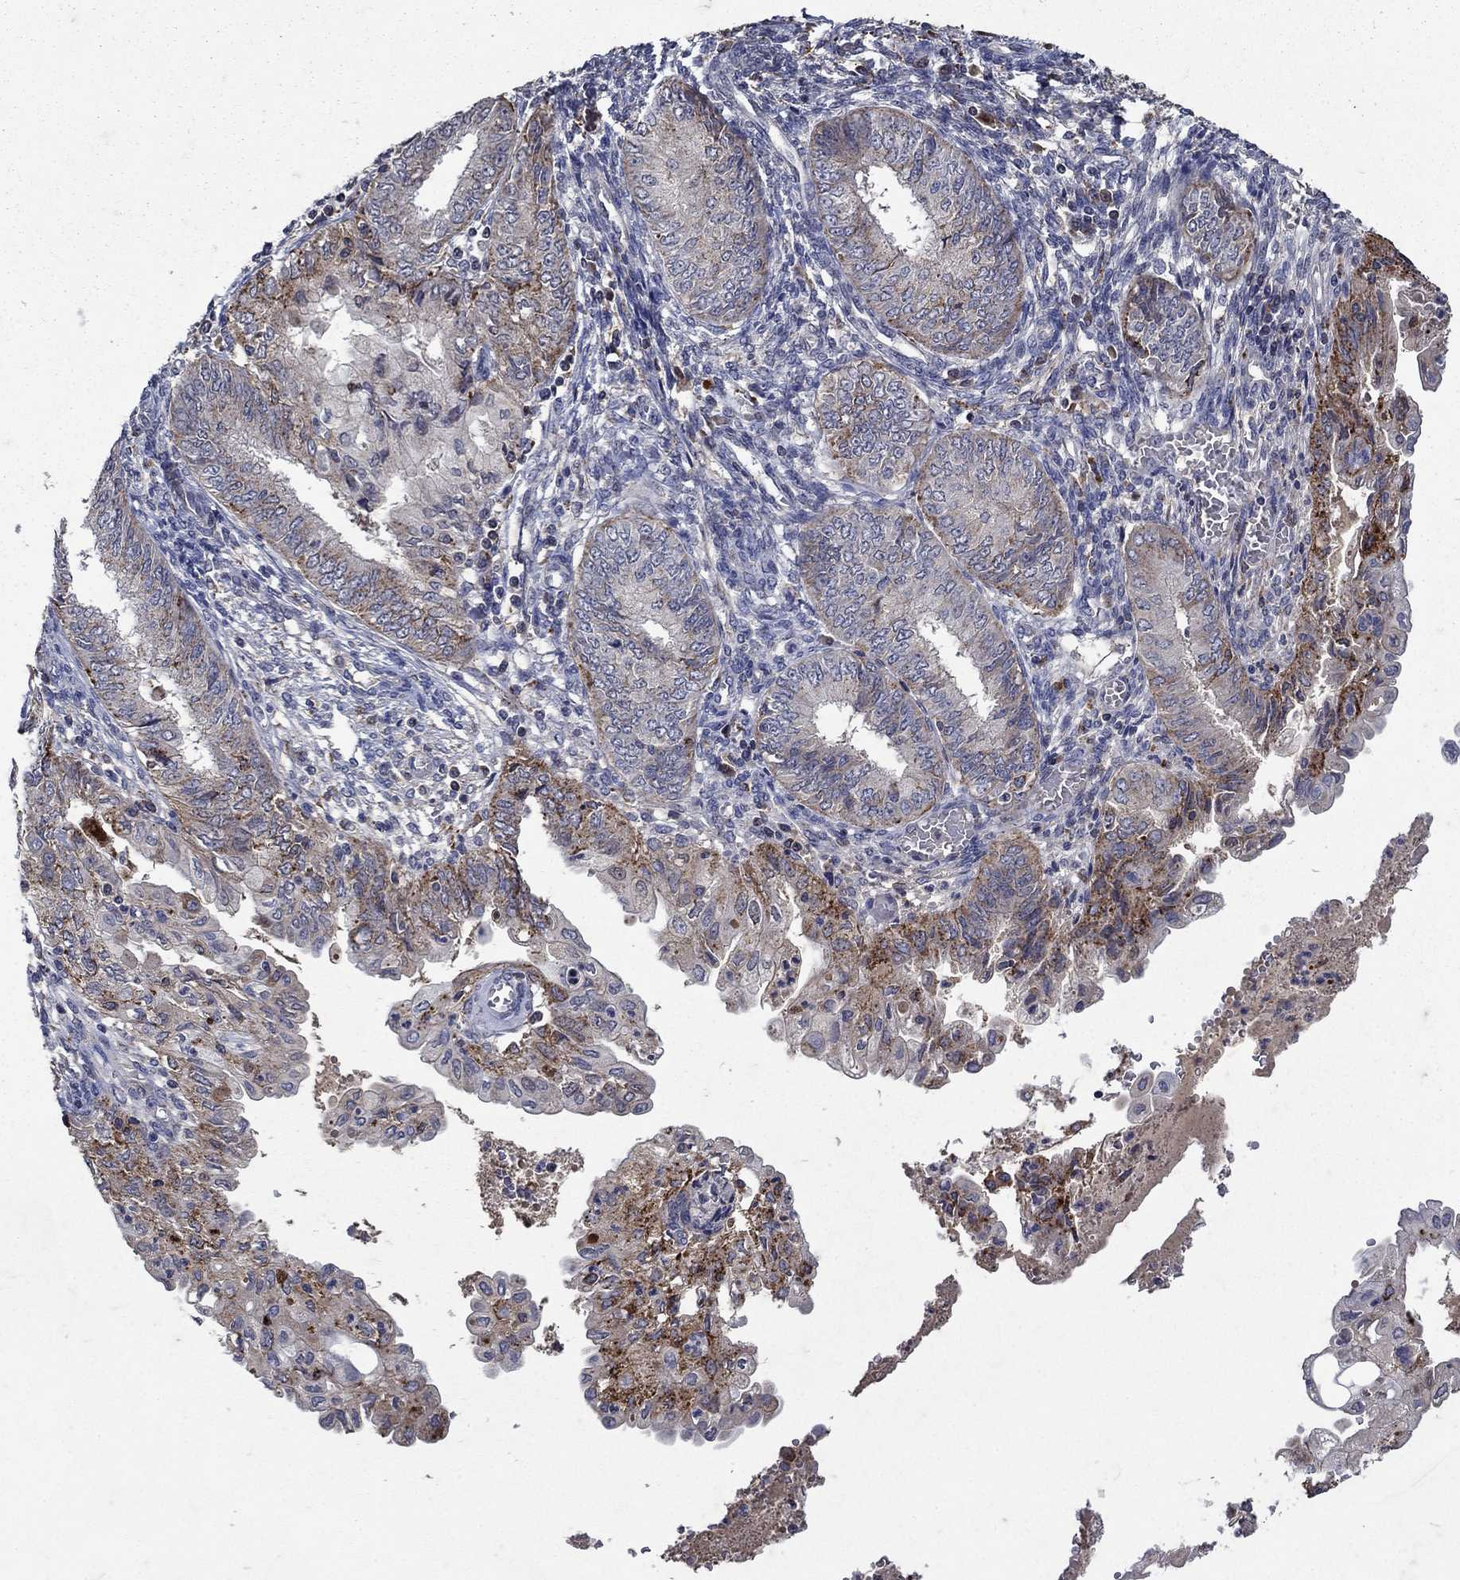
{"staining": {"intensity": "moderate", "quantity": "<25%", "location": "cytoplasmic/membranous"}, "tissue": "endometrial cancer", "cell_type": "Tumor cells", "image_type": "cancer", "snomed": [{"axis": "morphology", "description": "Adenocarcinoma, NOS"}, {"axis": "topography", "description": "Endometrium"}], "caption": "Protein analysis of endometrial adenocarcinoma tissue reveals moderate cytoplasmic/membranous staining in about <25% of tumor cells.", "gene": "NPC2", "patient": {"sex": "female", "age": 68}}